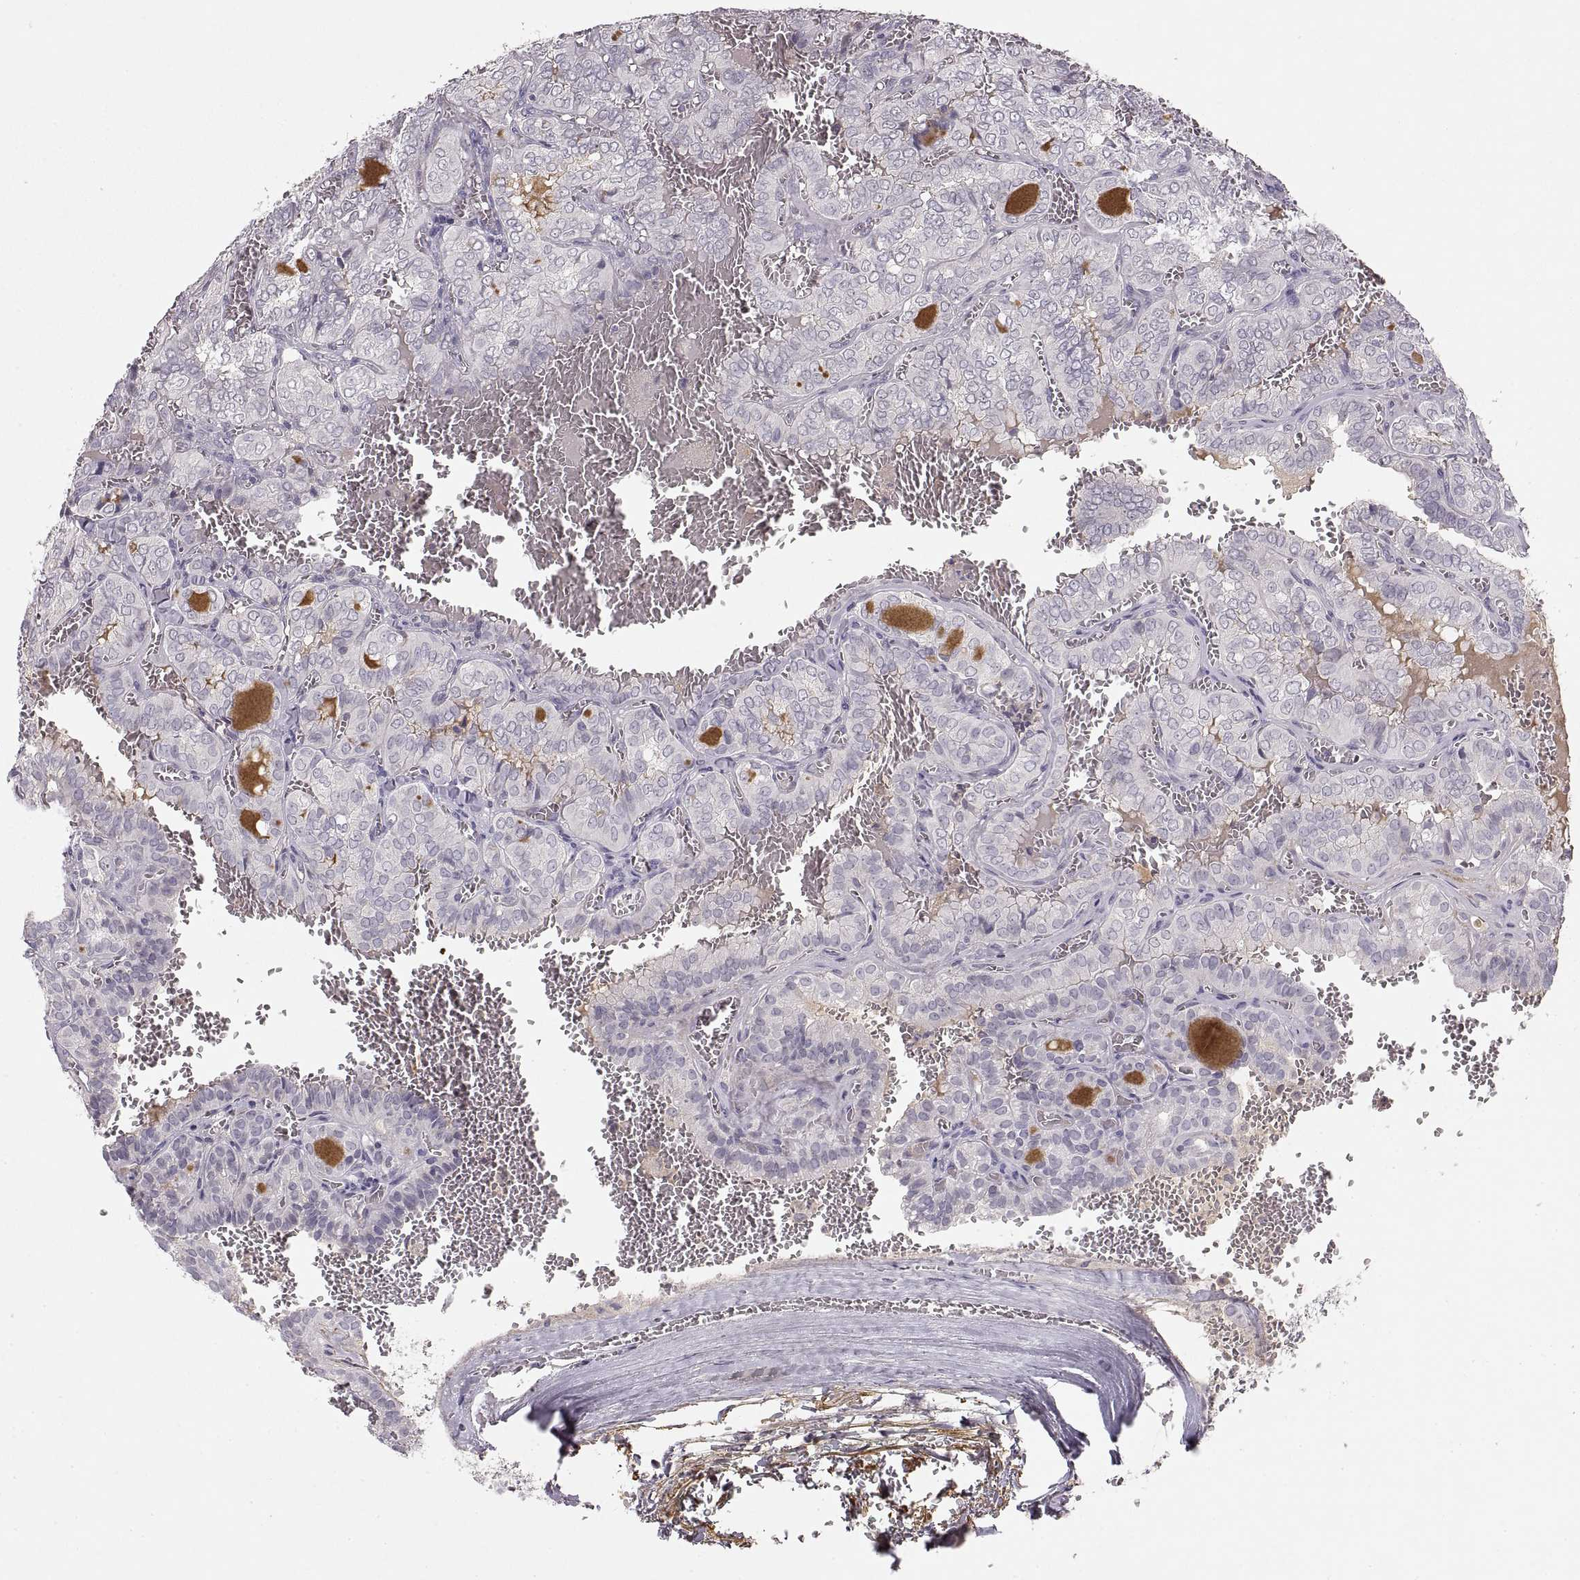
{"staining": {"intensity": "negative", "quantity": "none", "location": "none"}, "tissue": "thyroid cancer", "cell_type": "Tumor cells", "image_type": "cancer", "snomed": [{"axis": "morphology", "description": "Papillary adenocarcinoma, NOS"}, {"axis": "topography", "description": "Thyroid gland"}], "caption": "The immunohistochemistry (IHC) histopathology image has no significant expression in tumor cells of thyroid cancer (papillary adenocarcinoma) tissue.", "gene": "ADAM11", "patient": {"sex": "female", "age": 41}}